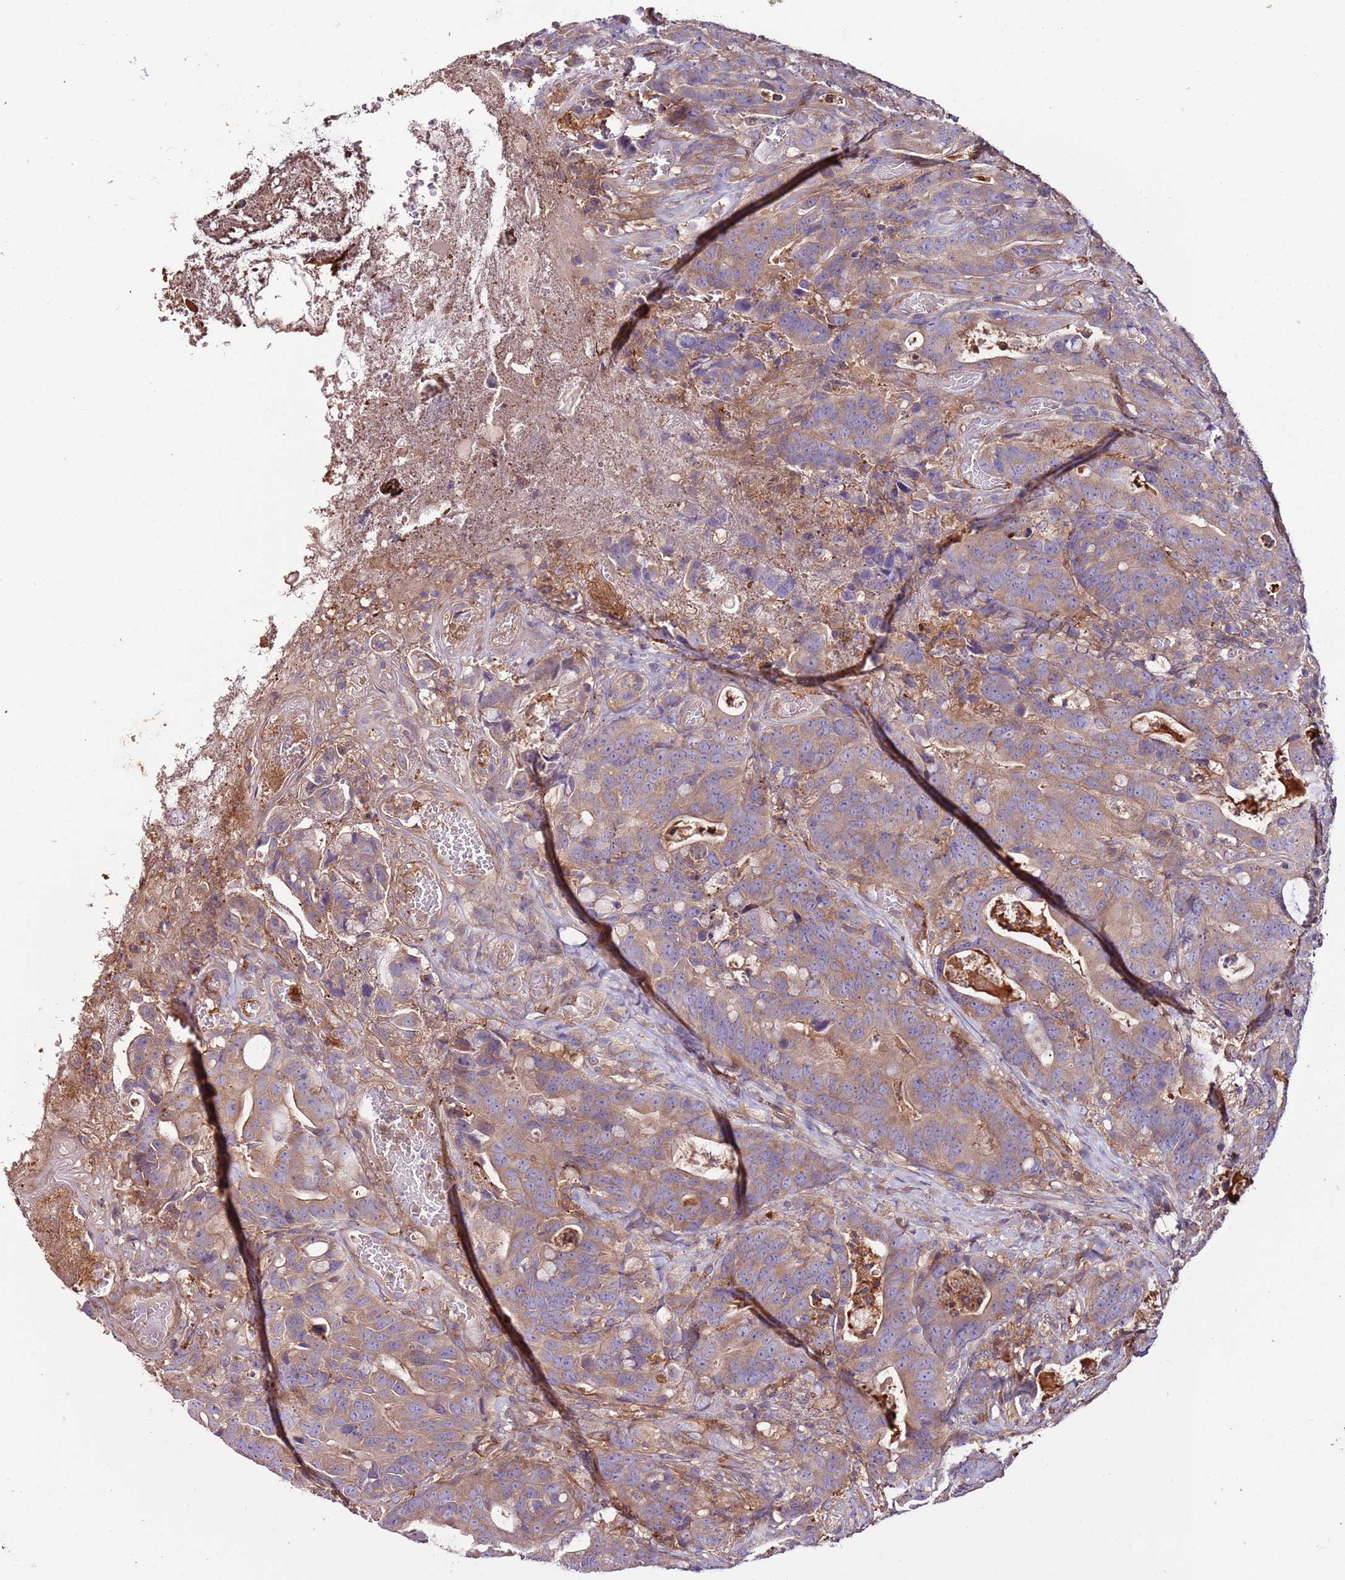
{"staining": {"intensity": "moderate", "quantity": ">75%", "location": "cytoplasmic/membranous"}, "tissue": "colorectal cancer", "cell_type": "Tumor cells", "image_type": "cancer", "snomed": [{"axis": "morphology", "description": "Adenocarcinoma, NOS"}, {"axis": "topography", "description": "Colon"}], "caption": "Colorectal cancer (adenocarcinoma) stained with a brown dye exhibits moderate cytoplasmic/membranous positive expression in about >75% of tumor cells.", "gene": "DENR", "patient": {"sex": "female", "age": 82}}